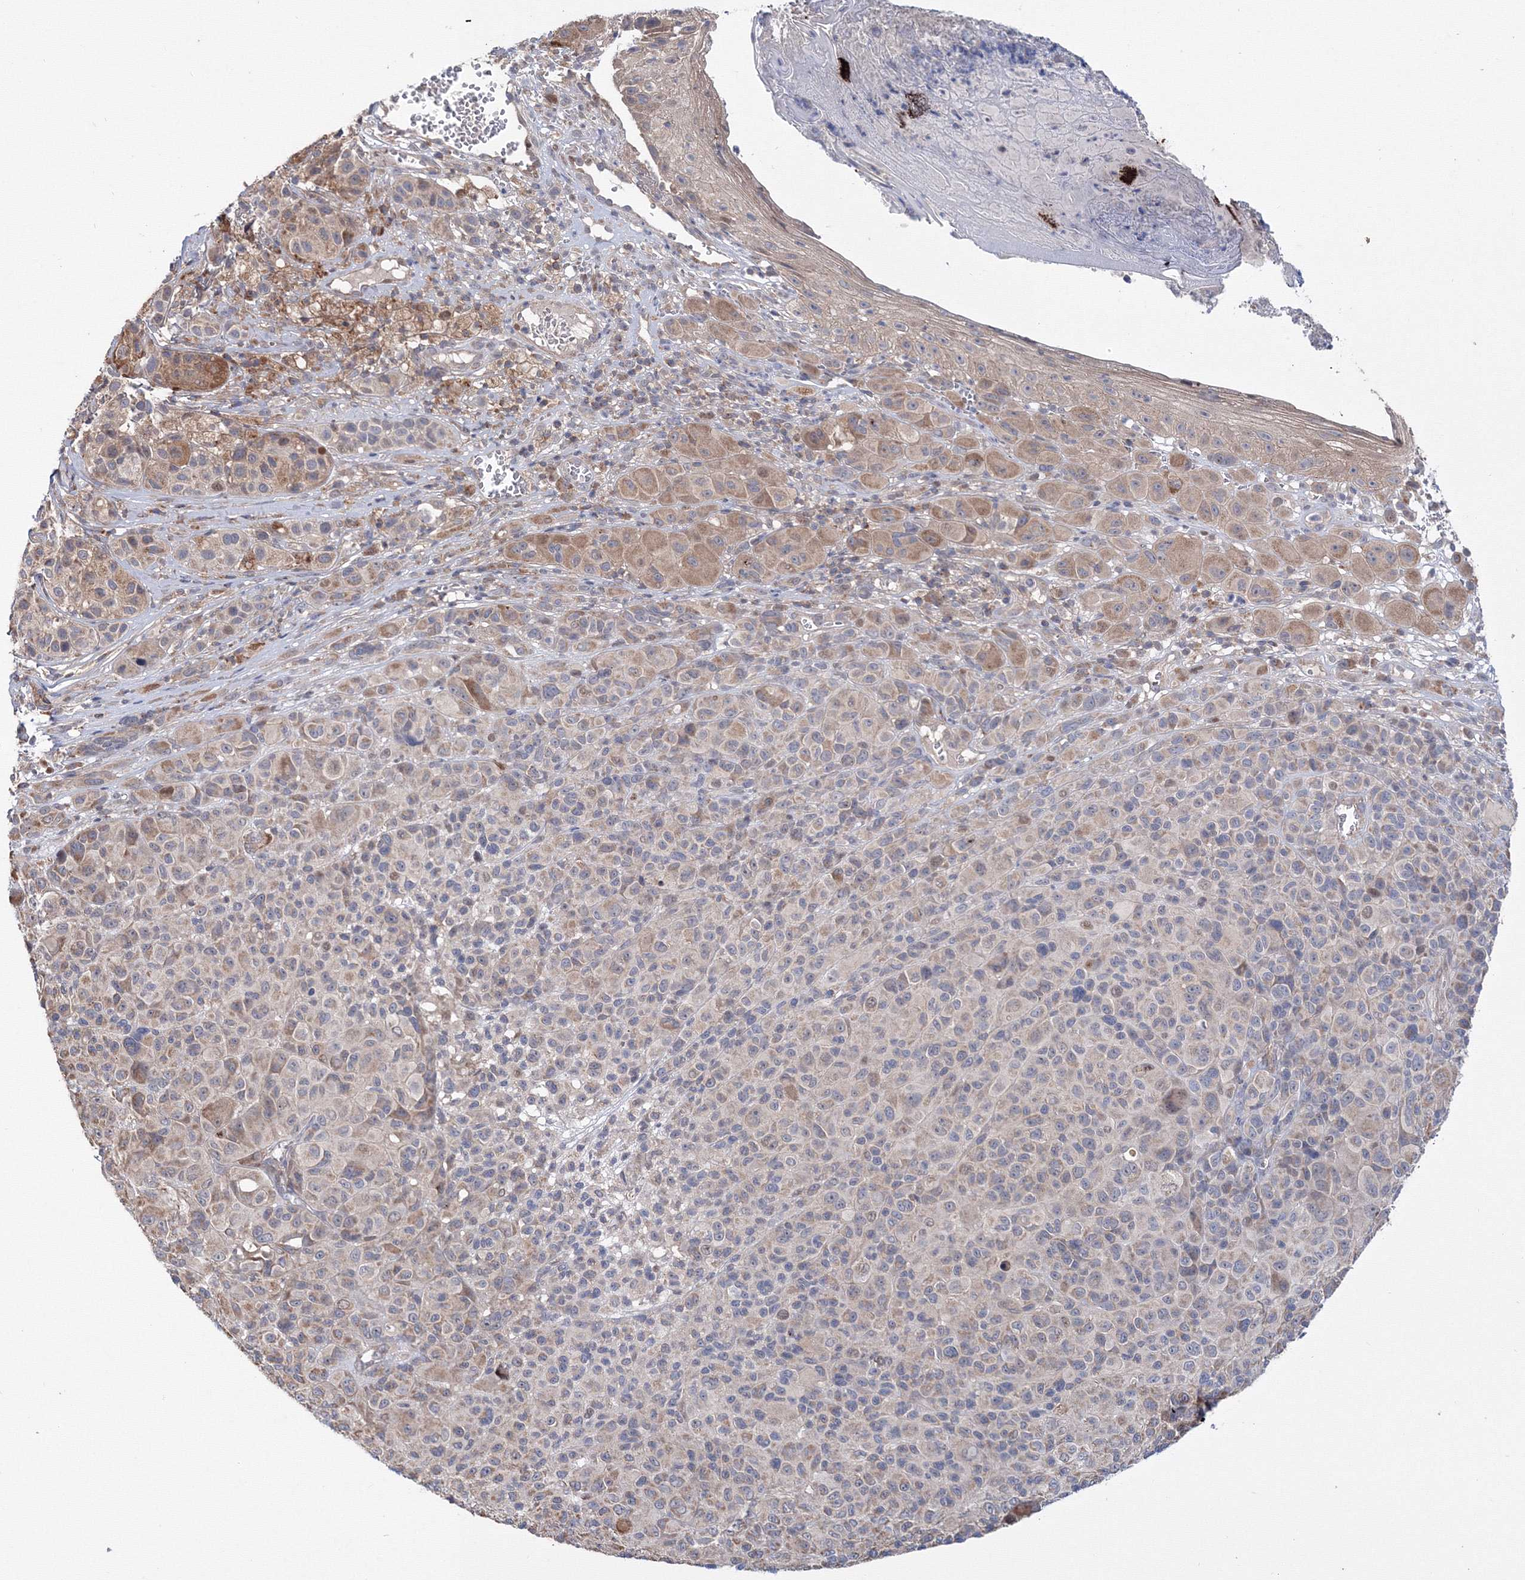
{"staining": {"intensity": "weak", "quantity": "<25%", "location": "cytoplasmic/membranous"}, "tissue": "melanoma", "cell_type": "Tumor cells", "image_type": "cancer", "snomed": [{"axis": "morphology", "description": "Malignant melanoma, NOS"}, {"axis": "topography", "description": "Skin of trunk"}], "caption": "Malignant melanoma was stained to show a protein in brown. There is no significant staining in tumor cells.", "gene": "PPP2R2B", "patient": {"sex": "male", "age": 71}}